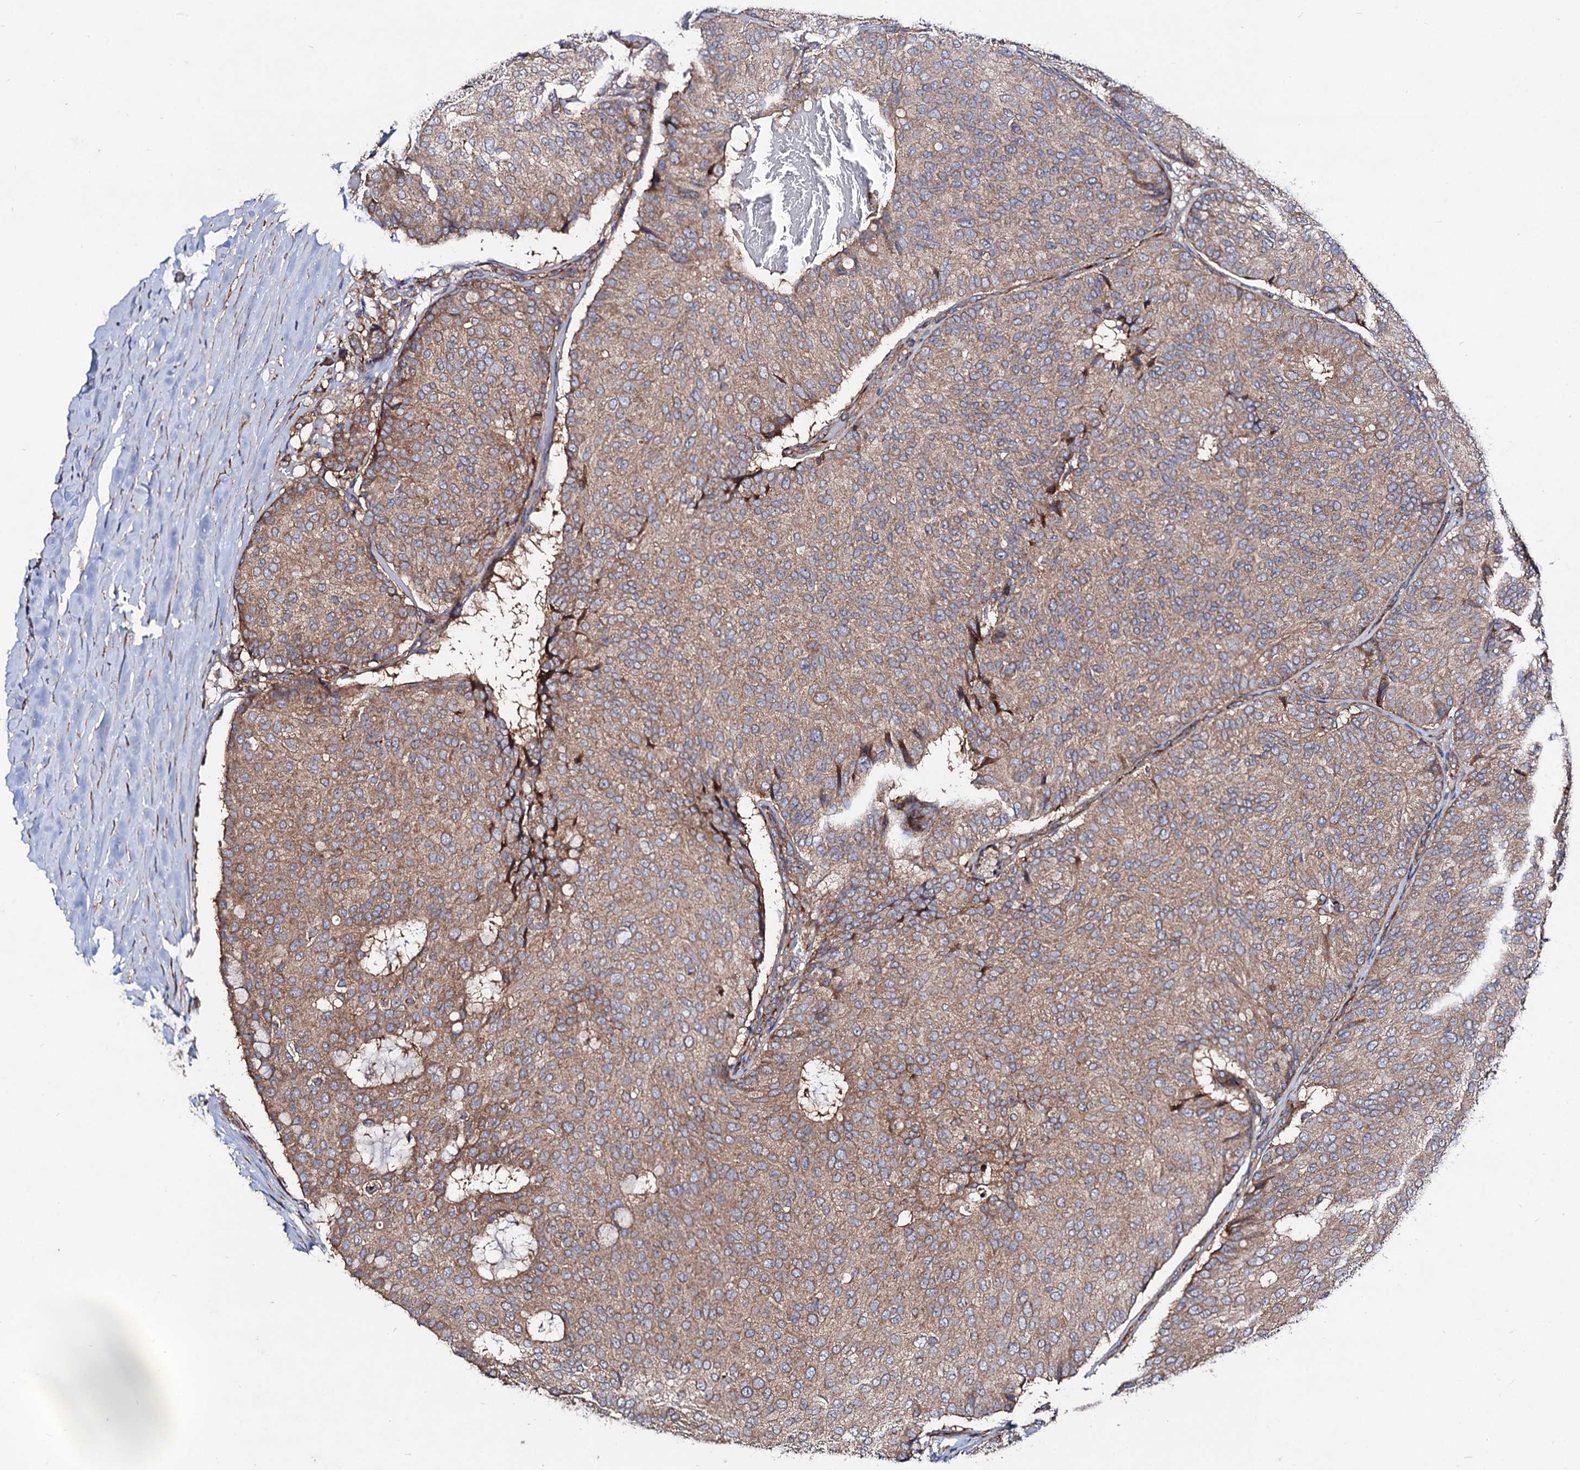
{"staining": {"intensity": "moderate", "quantity": ">75%", "location": "cytoplasmic/membranous"}, "tissue": "breast cancer", "cell_type": "Tumor cells", "image_type": "cancer", "snomed": [{"axis": "morphology", "description": "Duct carcinoma"}, {"axis": "topography", "description": "Breast"}], "caption": "This histopathology image exhibits breast intraductal carcinoma stained with IHC to label a protein in brown. The cytoplasmic/membranous of tumor cells show moderate positivity for the protein. Nuclei are counter-stained blue.", "gene": "DYDC1", "patient": {"sex": "female", "age": 75}}